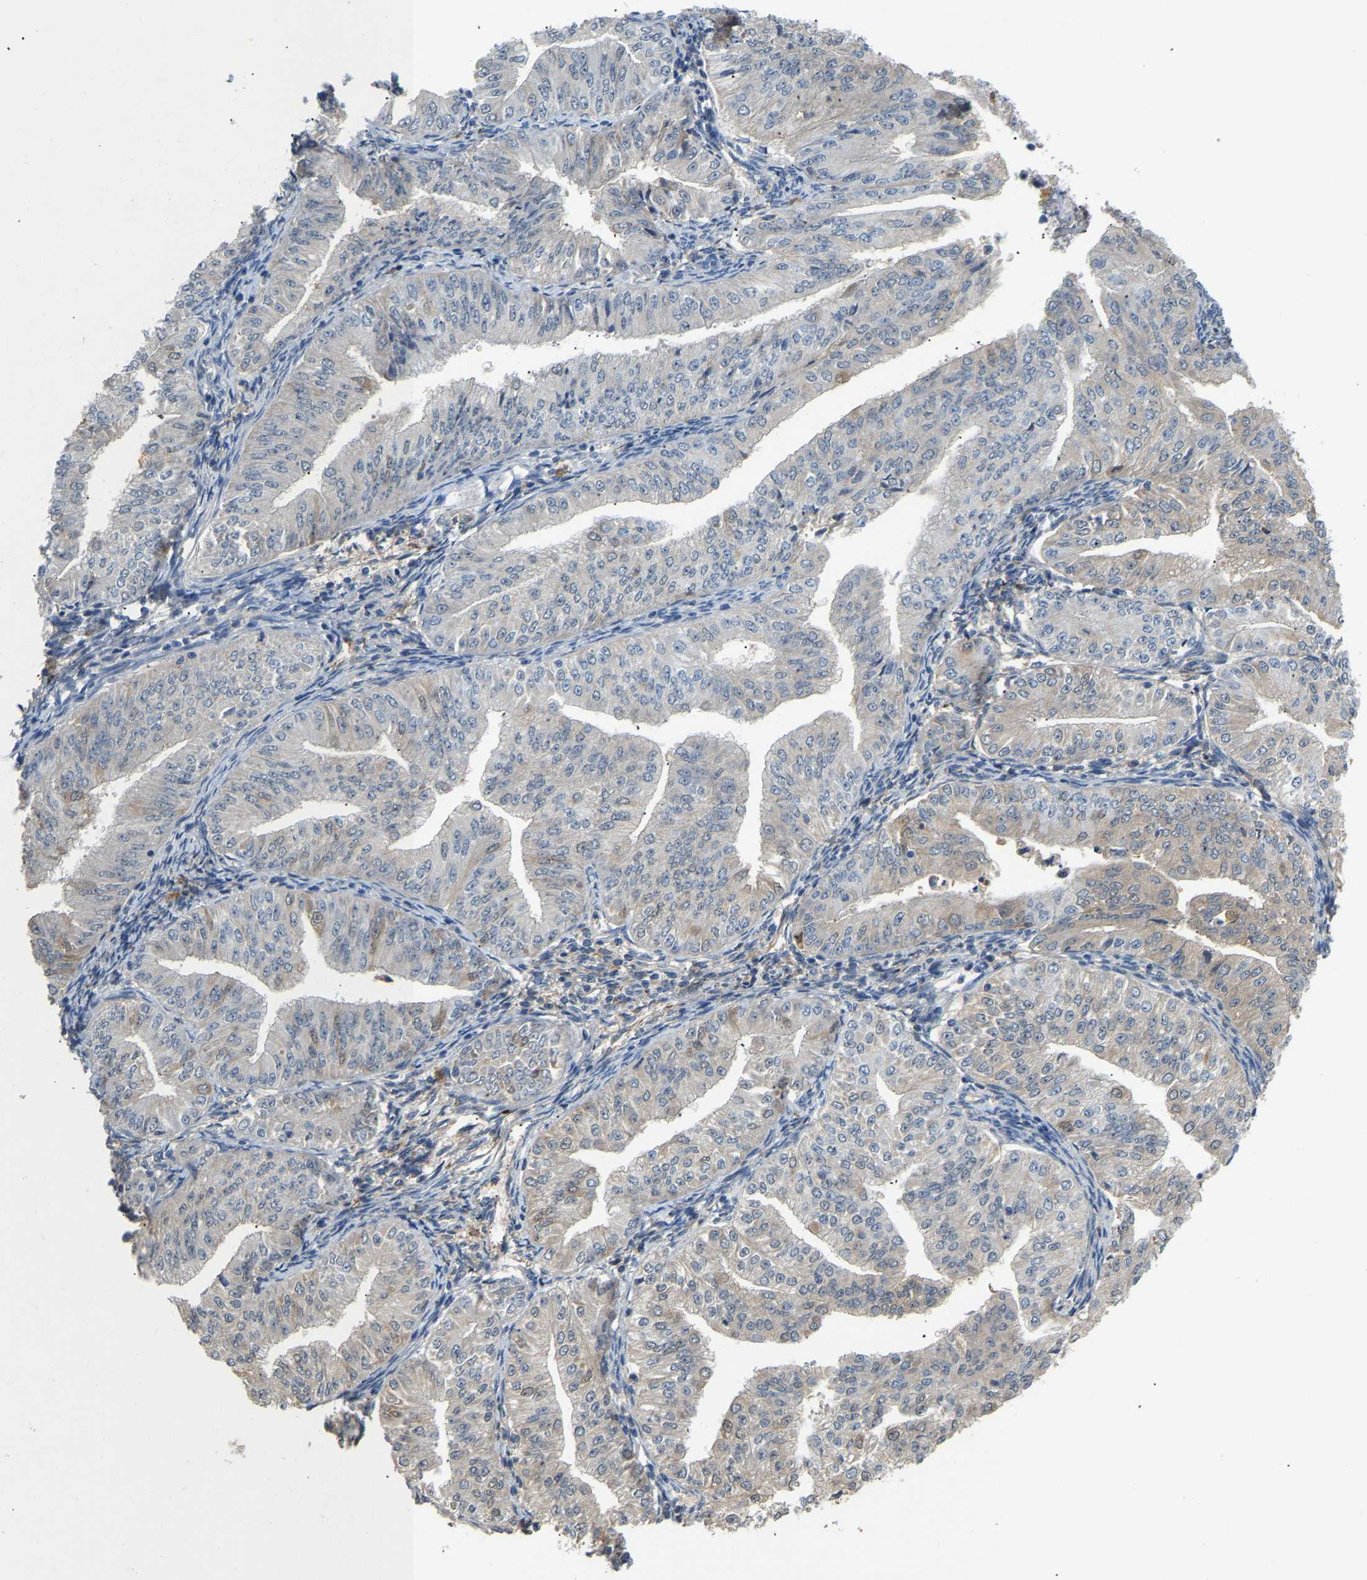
{"staining": {"intensity": "weak", "quantity": "25%-75%", "location": "cytoplasmic/membranous"}, "tissue": "endometrial cancer", "cell_type": "Tumor cells", "image_type": "cancer", "snomed": [{"axis": "morphology", "description": "Normal tissue, NOS"}, {"axis": "morphology", "description": "Adenocarcinoma, NOS"}, {"axis": "topography", "description": "Endometrium"}], "caption": "Immunohistochemistry (IHC) staining of endometrial adenocarcinoma, which displays low levels of weak cytoplasmic/membranous staining in about 25%-75% of tumor cells indicating weak cytoplasmic/membranous protein expression. The staining was performed using DAB (brown) for protein detection and nuclei were counterstained in hematoxylin (blue).", "gene": "STC1", "patient": {"sex": "female", "age": 53}}